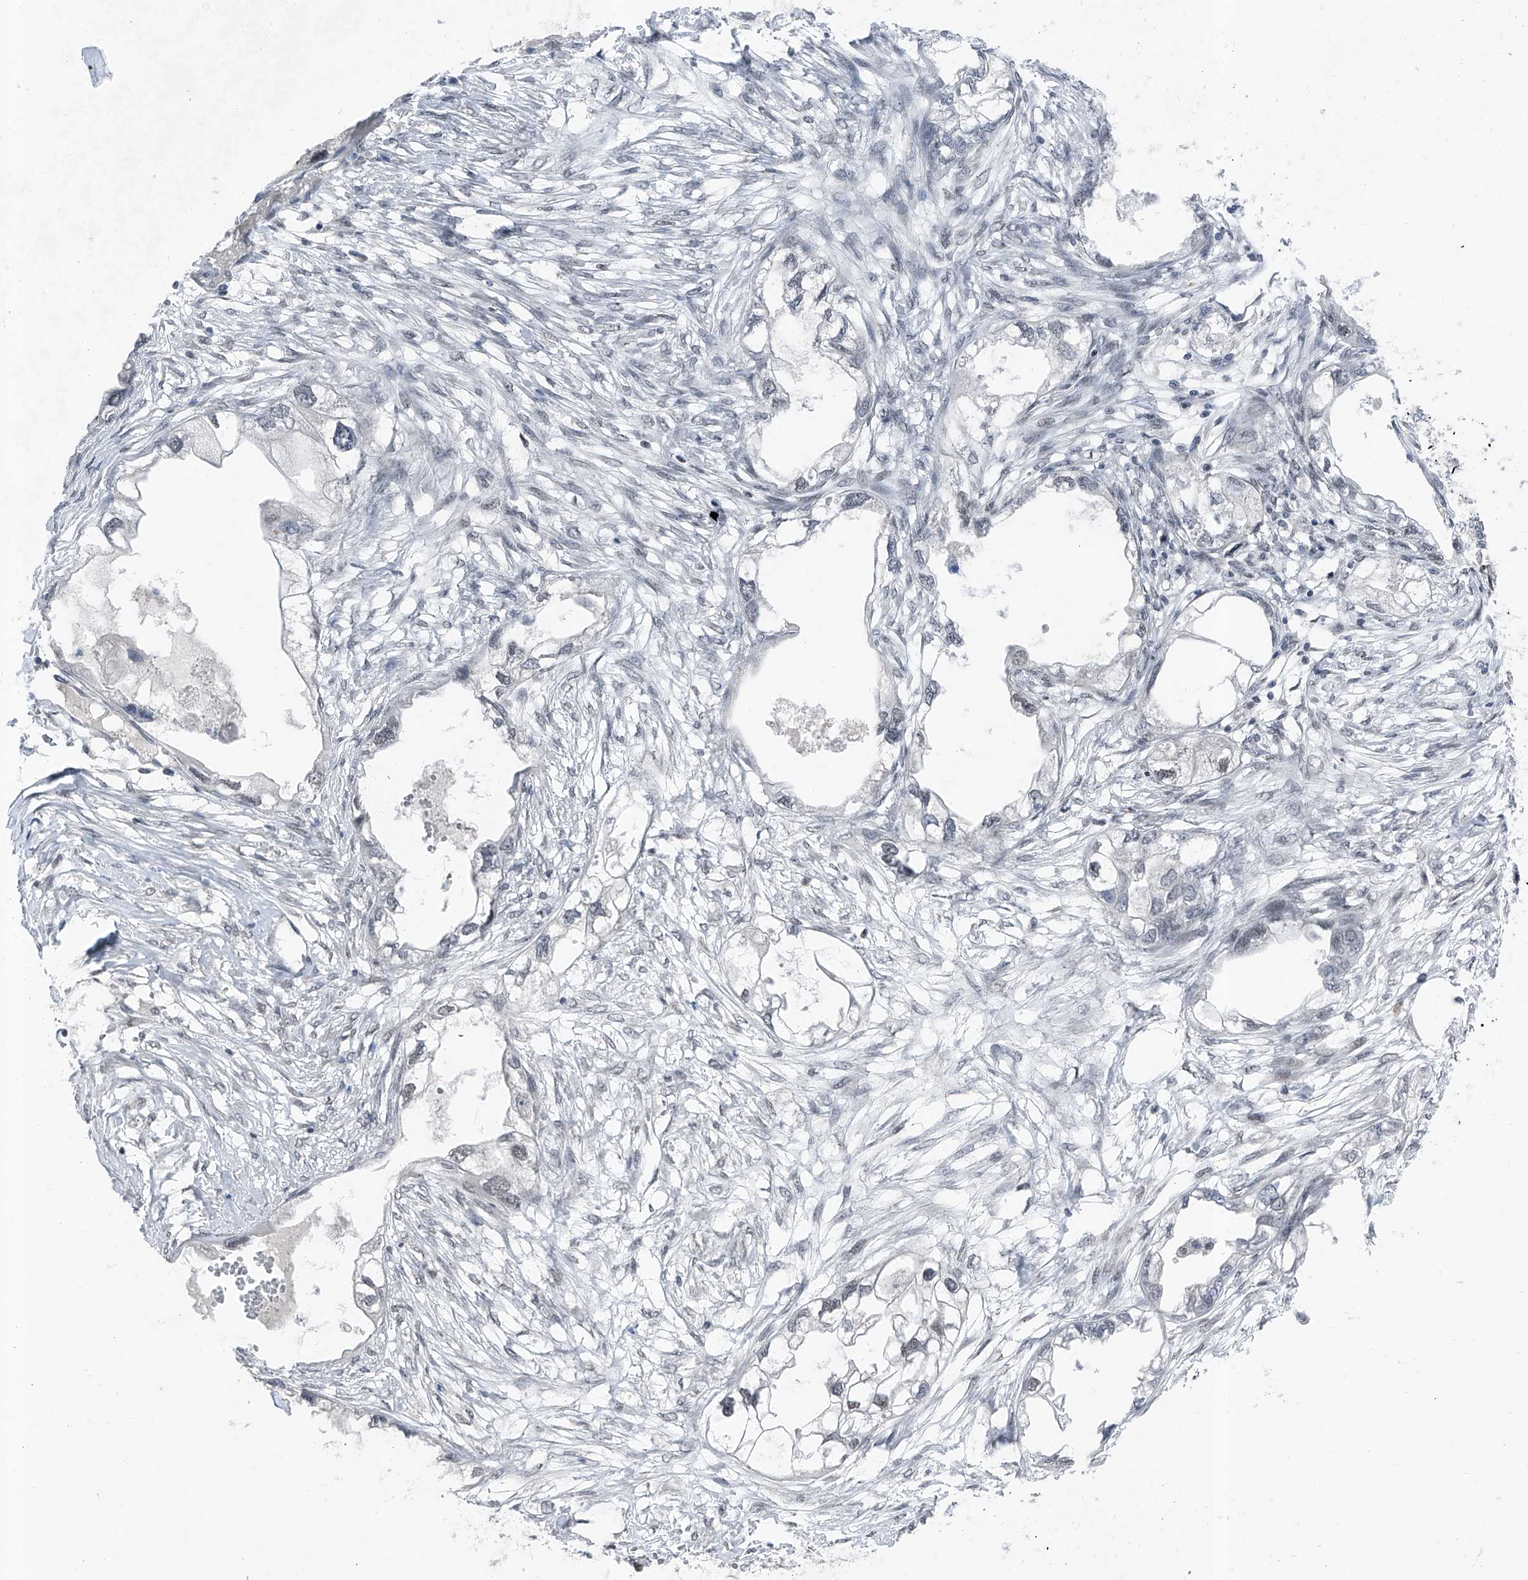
{"staining": {"intensity": "negative", "quantity": "none", "location": "none"}, "tissue": "endometrial cancer", "cell_type": "Tumor cells", "image_type": "cancer", "snomed": [{"axis": "morphology", "description": "Adenocarcinoma, NOS"}, {"axis": "morphology", "description": "Adenocarcinoma, metastatic, NOS"}, {"axis": "topography", "description": "Adipose tissue"}, {"axis": "topography", "description": "Endometrium"}], "caption": "Immunohistochemistry histopathology image of neoplastic tissue: human adenocarcinoma (endometrial) stained with DAB (3,3'-diaminobenzidine) demonstrates no significant protein staining in tumor cells.", "gene": "BMI1", "patient": {"sex": "female", "age": 67}}